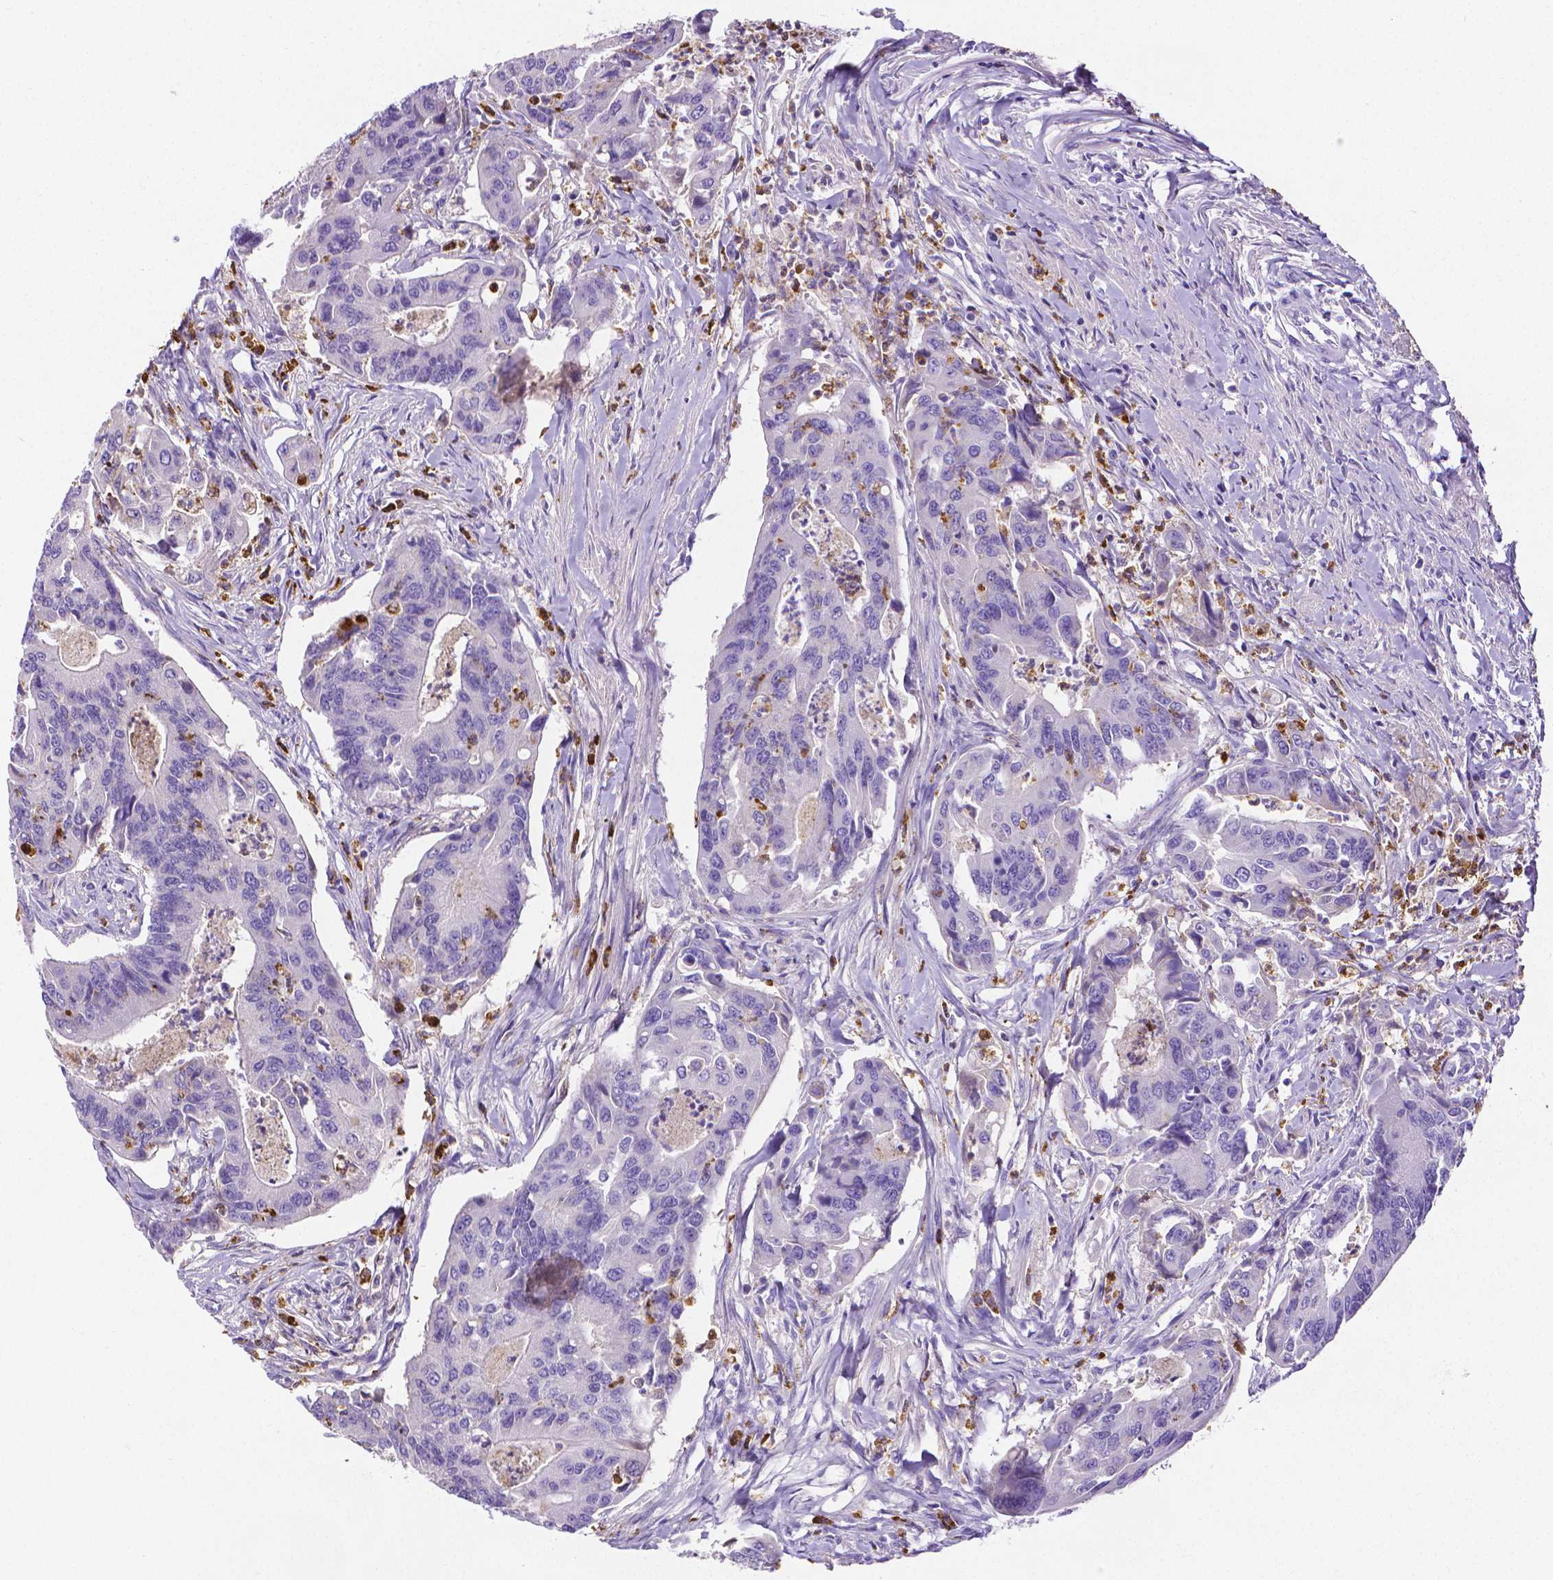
{"staining": {"intensity": "negative", "quantity": "none", "location": "none"}, "tissue": "colorectal cancer", "cell_type": "Tumor cells", "image_type": "cancer", "snomed": [{"axis": "morphology", "description": "Adenocarcinoma, NOS"}, {"axis": "topography", "description": "Colon"}], "caption": "Human colorectal cancer (adenocarcinoma) stained for a protein using IHC exhibits no staining in tumor cells.", "gene": "MMP9", "patient": {"sex": "female", "age": 67}}